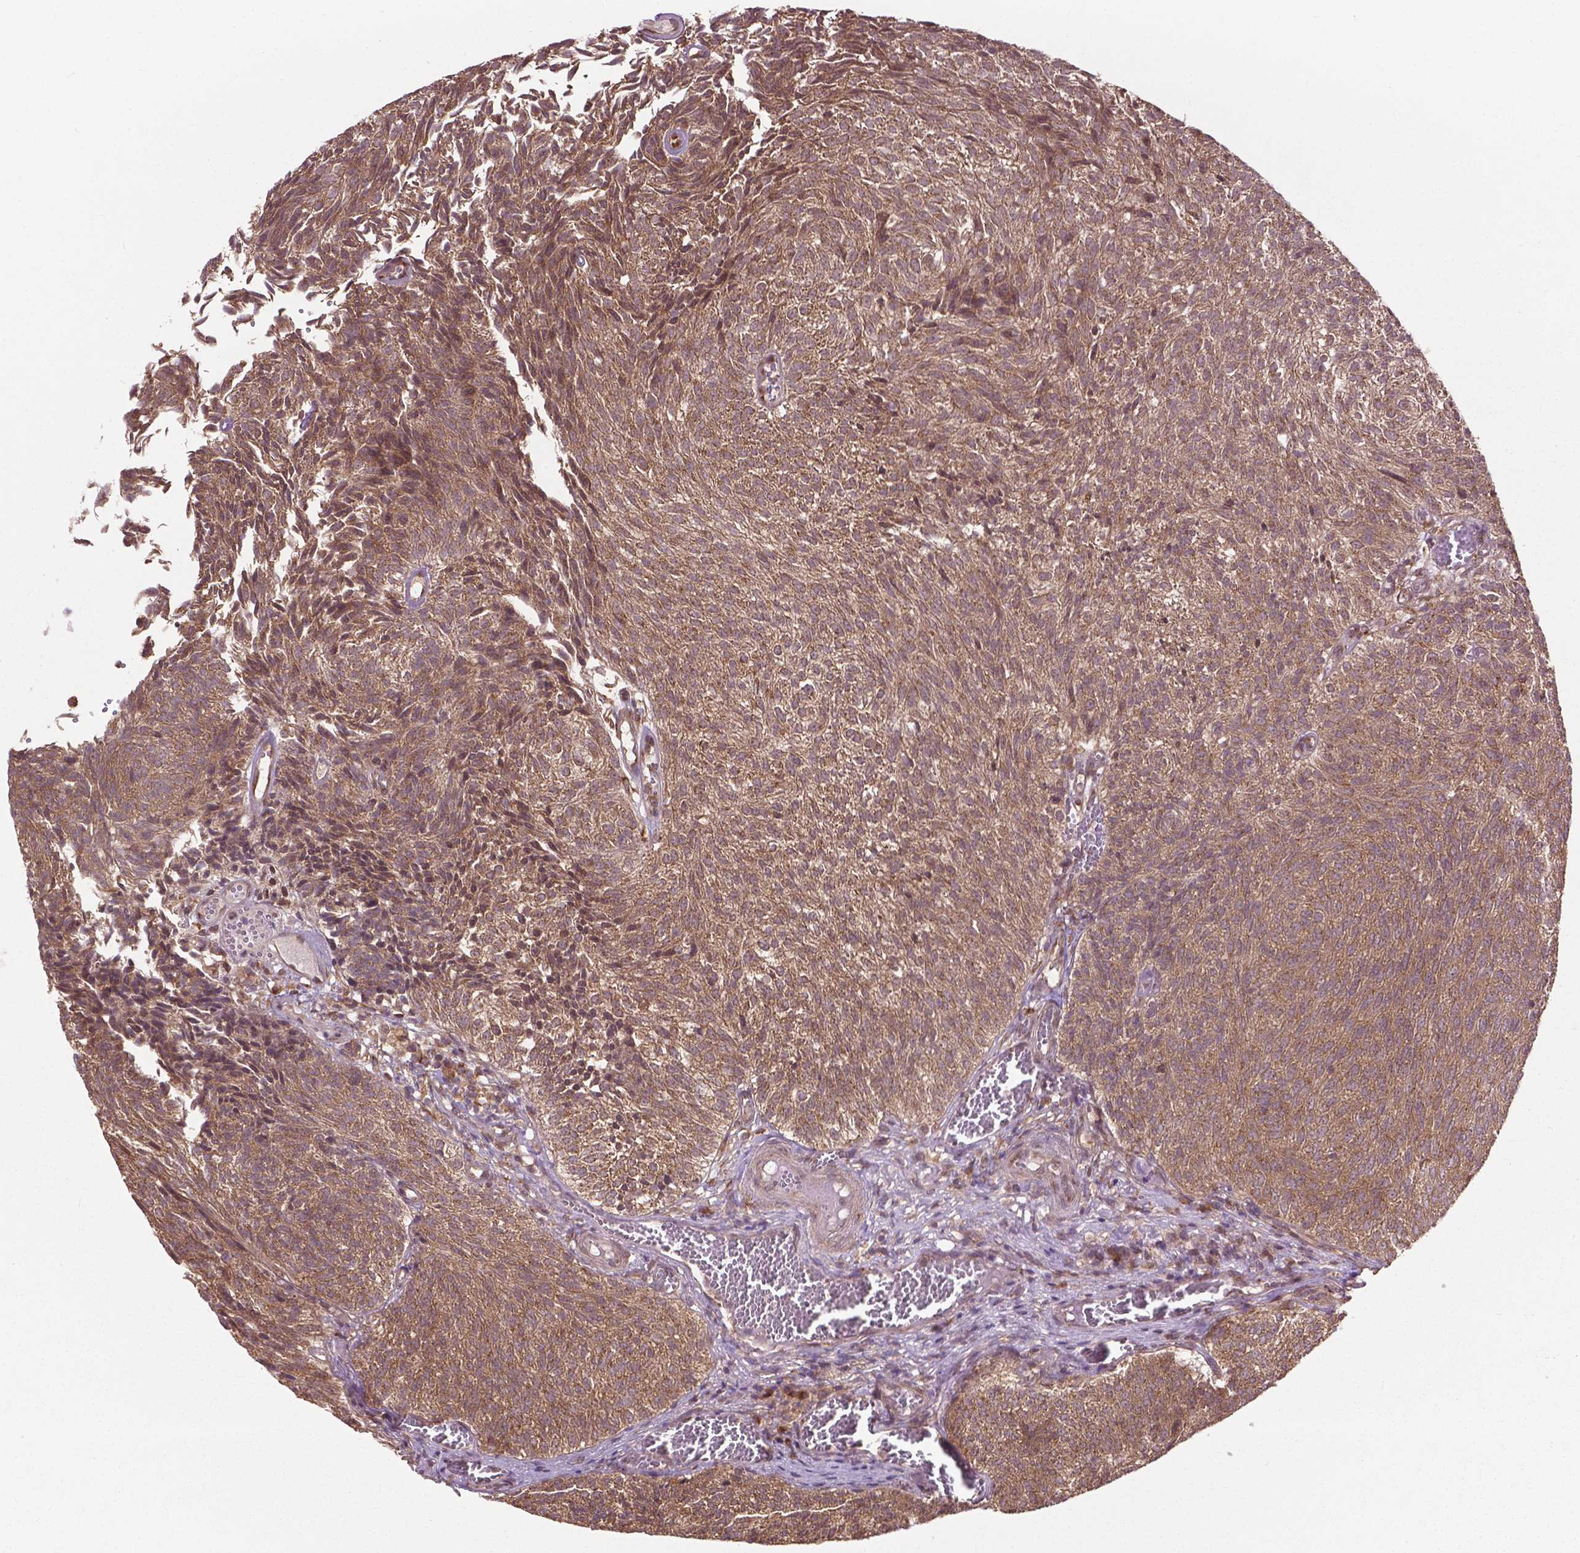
{"staining": {"intensity": "moderate", "quantity": ">75%", "location": "cytoplasmic/membranous"}, "tissue": "urothelial cancer", "cell_type": "Tumor cells", "image_type": "cancer", "snomed": [{"axis": "morphology", "description": "Urothelial carcinoma, Low grade"}, {"axis": "topography", "description": "Urinary bladder"}], "caption": "Human low-grade urothelial carcinoma stained with a protein marker exhibits moderate staining in tumor cells.", "gene": "PPP1CB", "patient": {"sex": "male", "age": 77}}